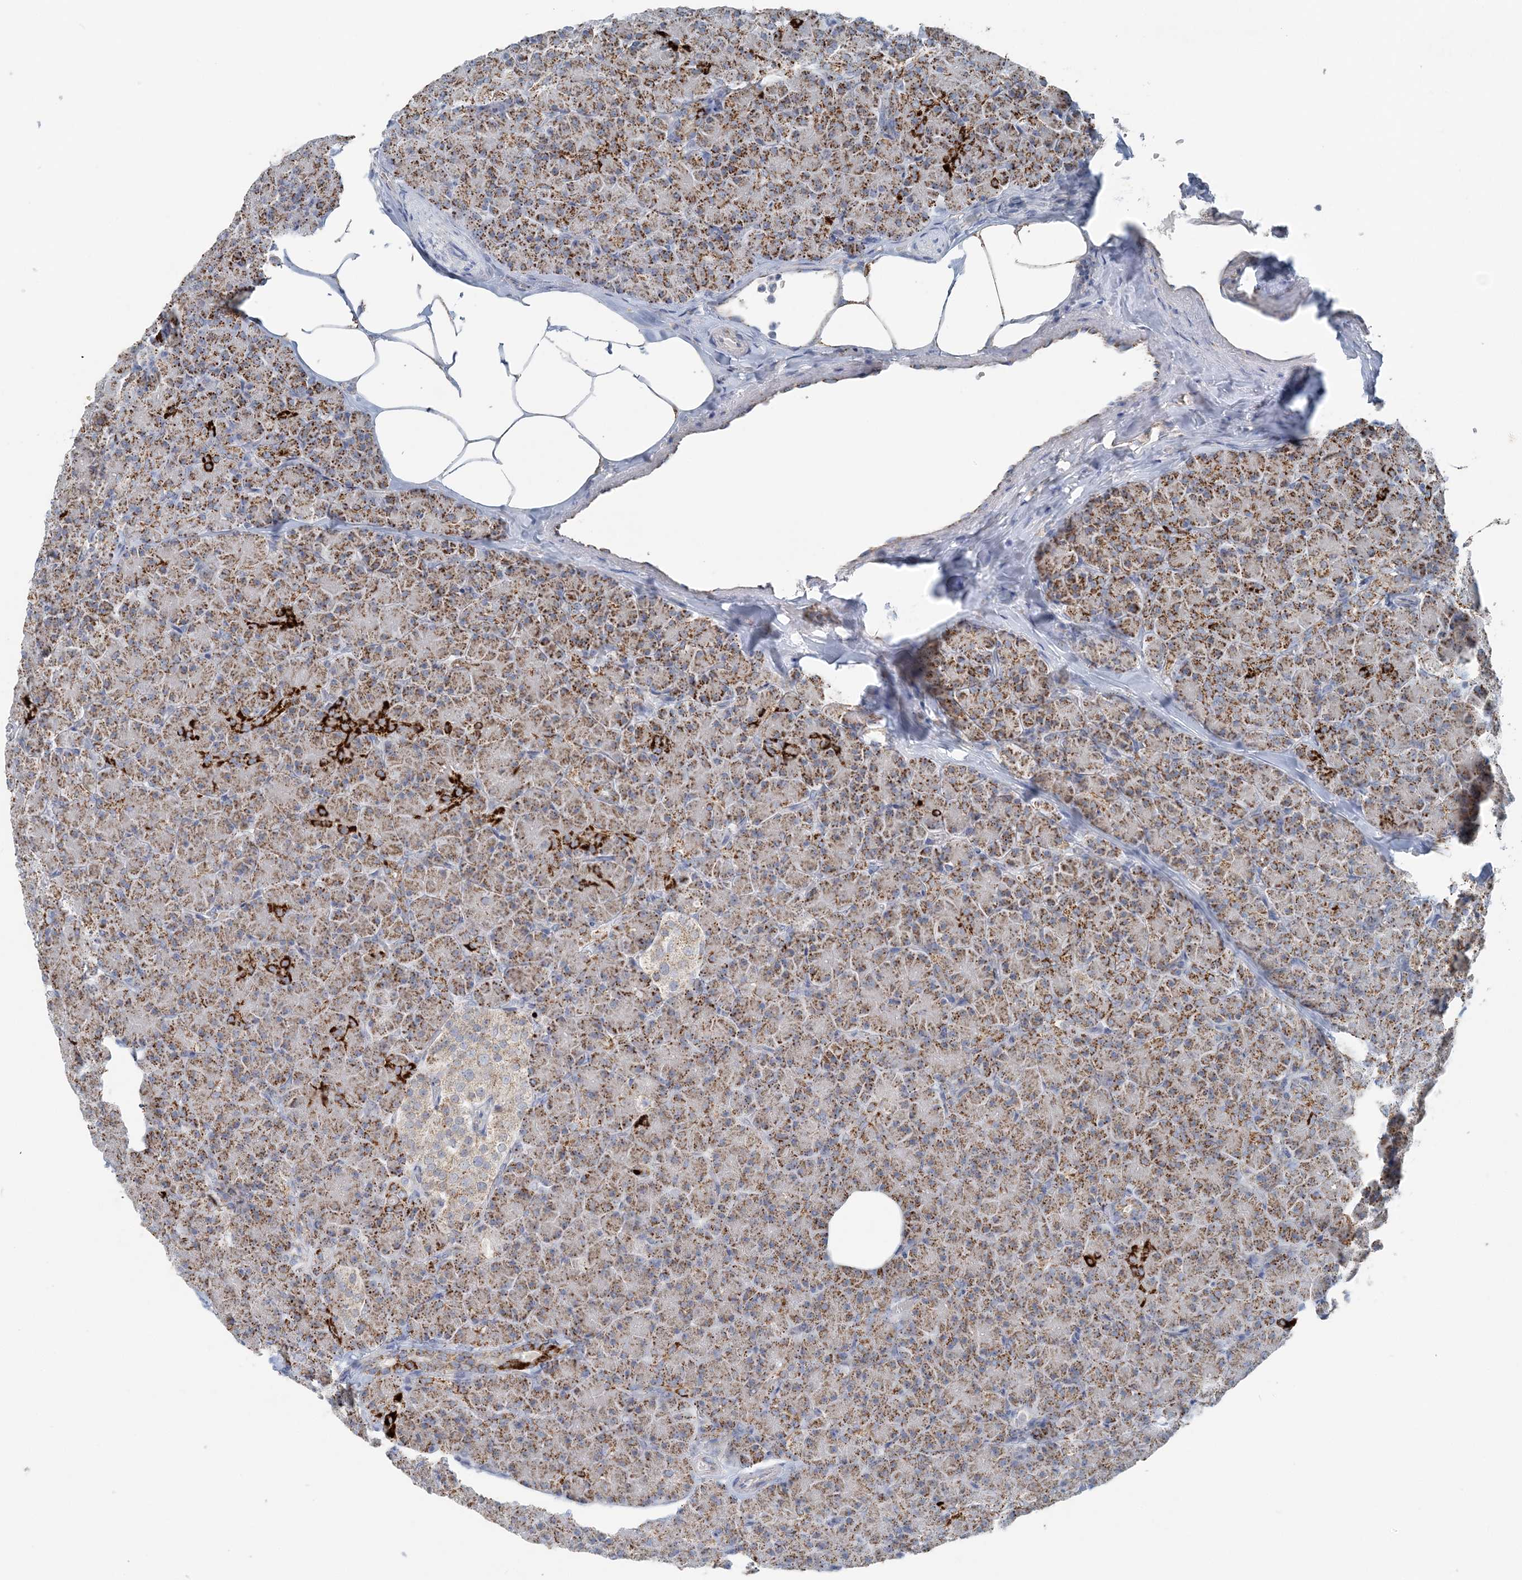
{"staining": {"intensity": "moderate", "quantity": ">75%", "location": "cytoplasmic/membranous"}, "tissue": "pancreas", "cell_type": "Exocrine glandular cells", "image_type": "normal", "snomed": [{"axis": "morphology", "description": "Normal tissue, NOS"}, {"axis": "topography", "description": "Pancreas"}], "caption": "A brown stain shows moderate cytoplasmic/membranous expression of a protein in exocrine glandular cells of unremarkable human pancreas. (Brightfield microscopy of DAB IHC at high magnification).", "gene": "PCCB", "patient": {"sex": "female", "age": 43}}